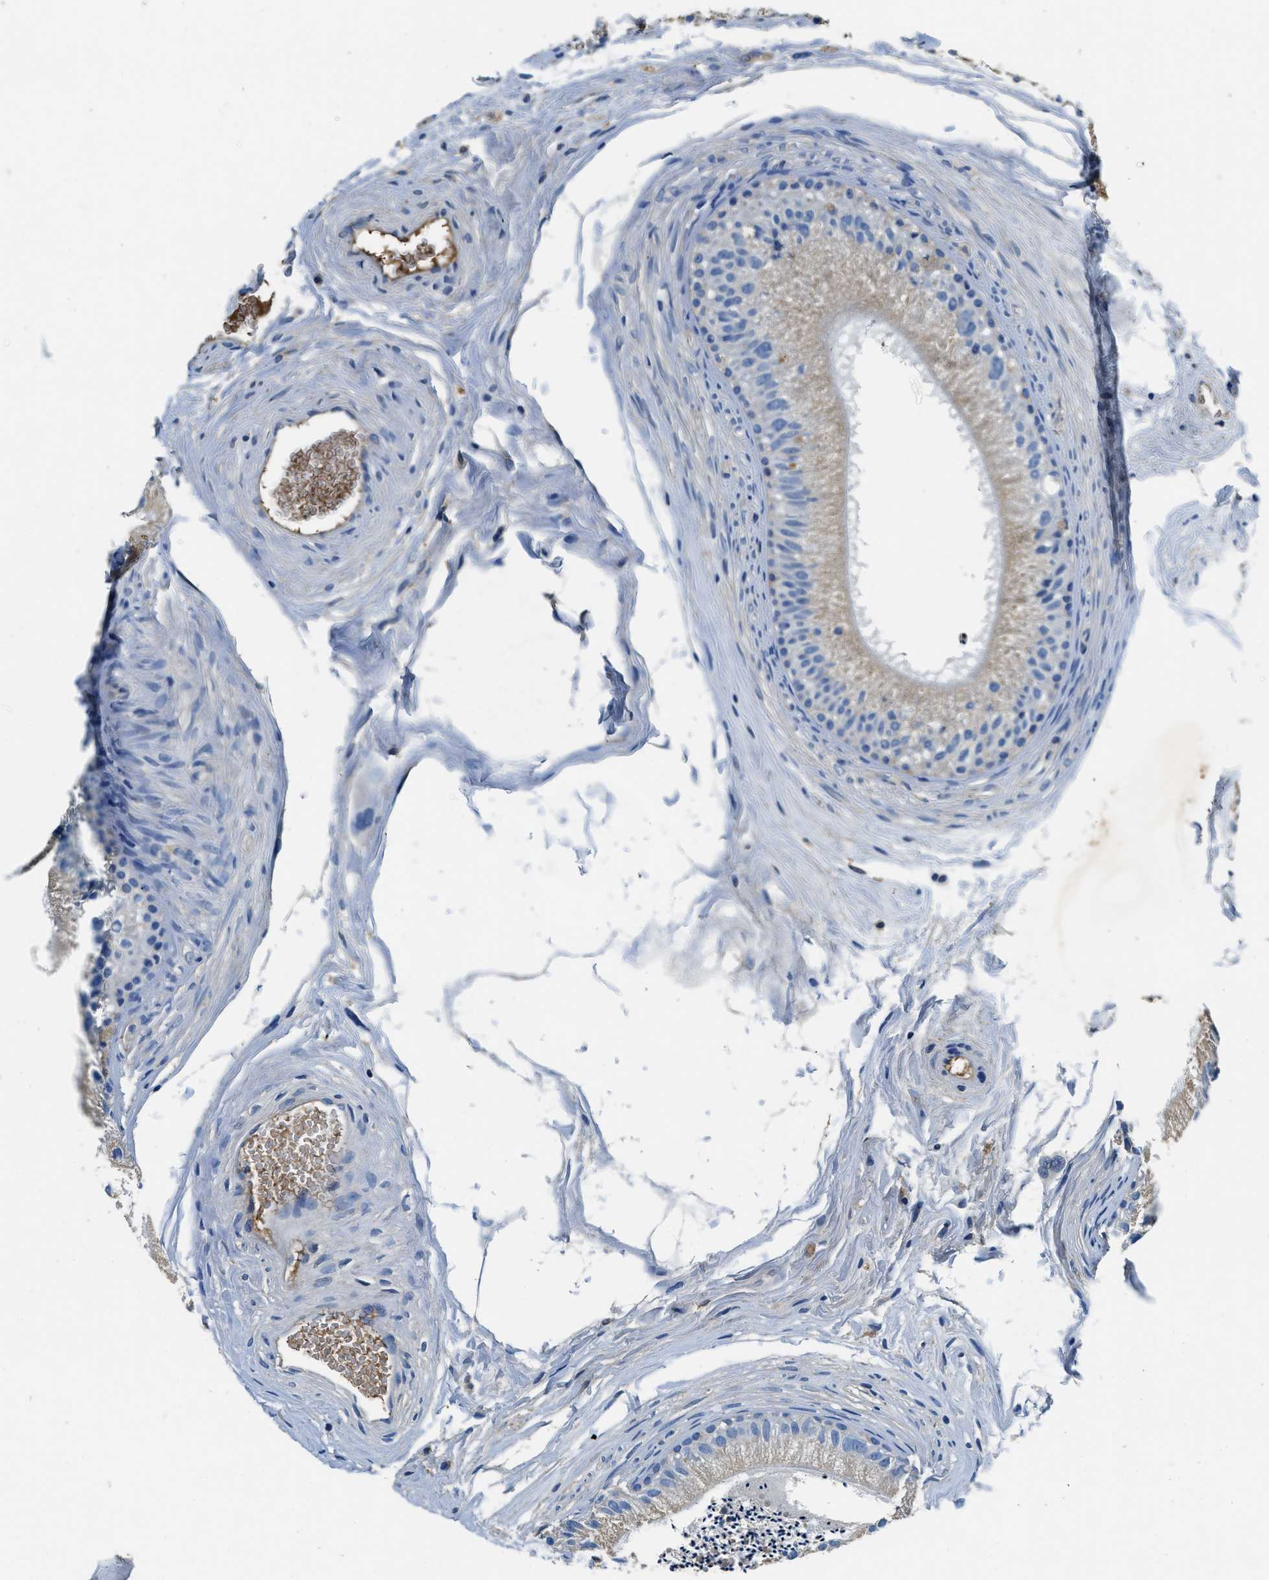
{"staining": {"intensity": "moderate", "quantity": "<25%", "location": "cytoplasmic/membranous"}, "tissue": "epididymis", "cell_type": "Glandular cells", "image_type": "normal", "snomed": [{"axis": "morphology", "description": "Normal tissue, NOS"}, {"axis": "topography", "description": "Epididymis"}], "caption": "Approximately <25% of glandular cells in unremarkable epididymis exhibit moderate cytoplasmic/membranous protein expression as visualized by brown immunohistochemical staining.", "gene": "TMEM186", "patient": {"sex": "male", "age": 56}}